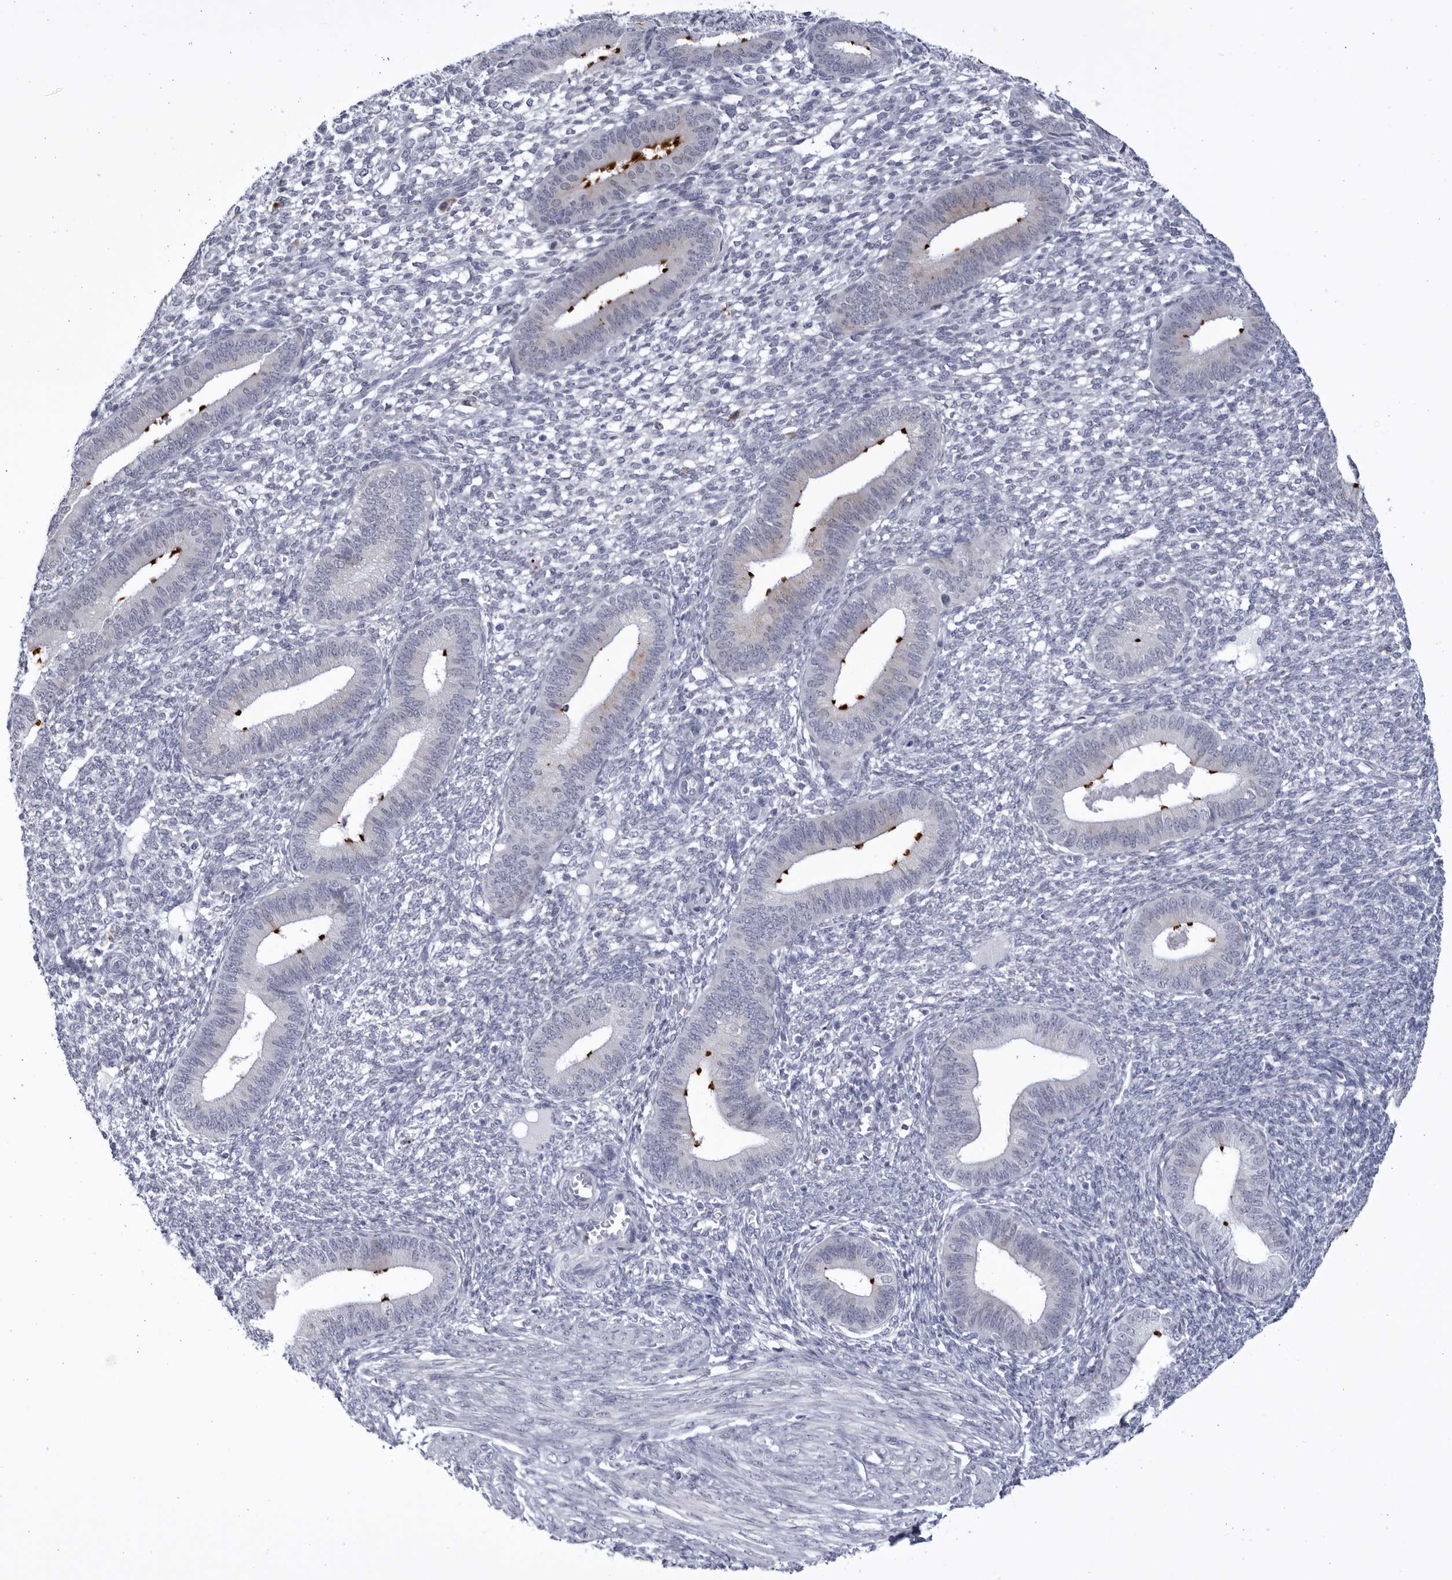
{"staining": {"intensity": "negative", "quantity": "none", "location": "none"}, "tissue": "endometrium", "cell_type": "Cells in endometrial stroma", "image_type": "normal", "snomed": [{"axis": "morphology", "description": "Normal tissue, NOS"}, {"axis": "topography", "description": "Endometrium"}], "caption": "Immunohistochemistry micrograph of benign endometrium: human endometrium stained with DAB (3,3'-diaminobenzidine) shows no significant protein expression in cells in endometrial stroma. (Stains: DAB (3,3'-diaminobenzidine) IHC with hematoxylin counter stain, Microscopy: brightfield microscopy at high magnification).", "gene": "CCDC181", "patient": {"sex": "female", "age": 46}}